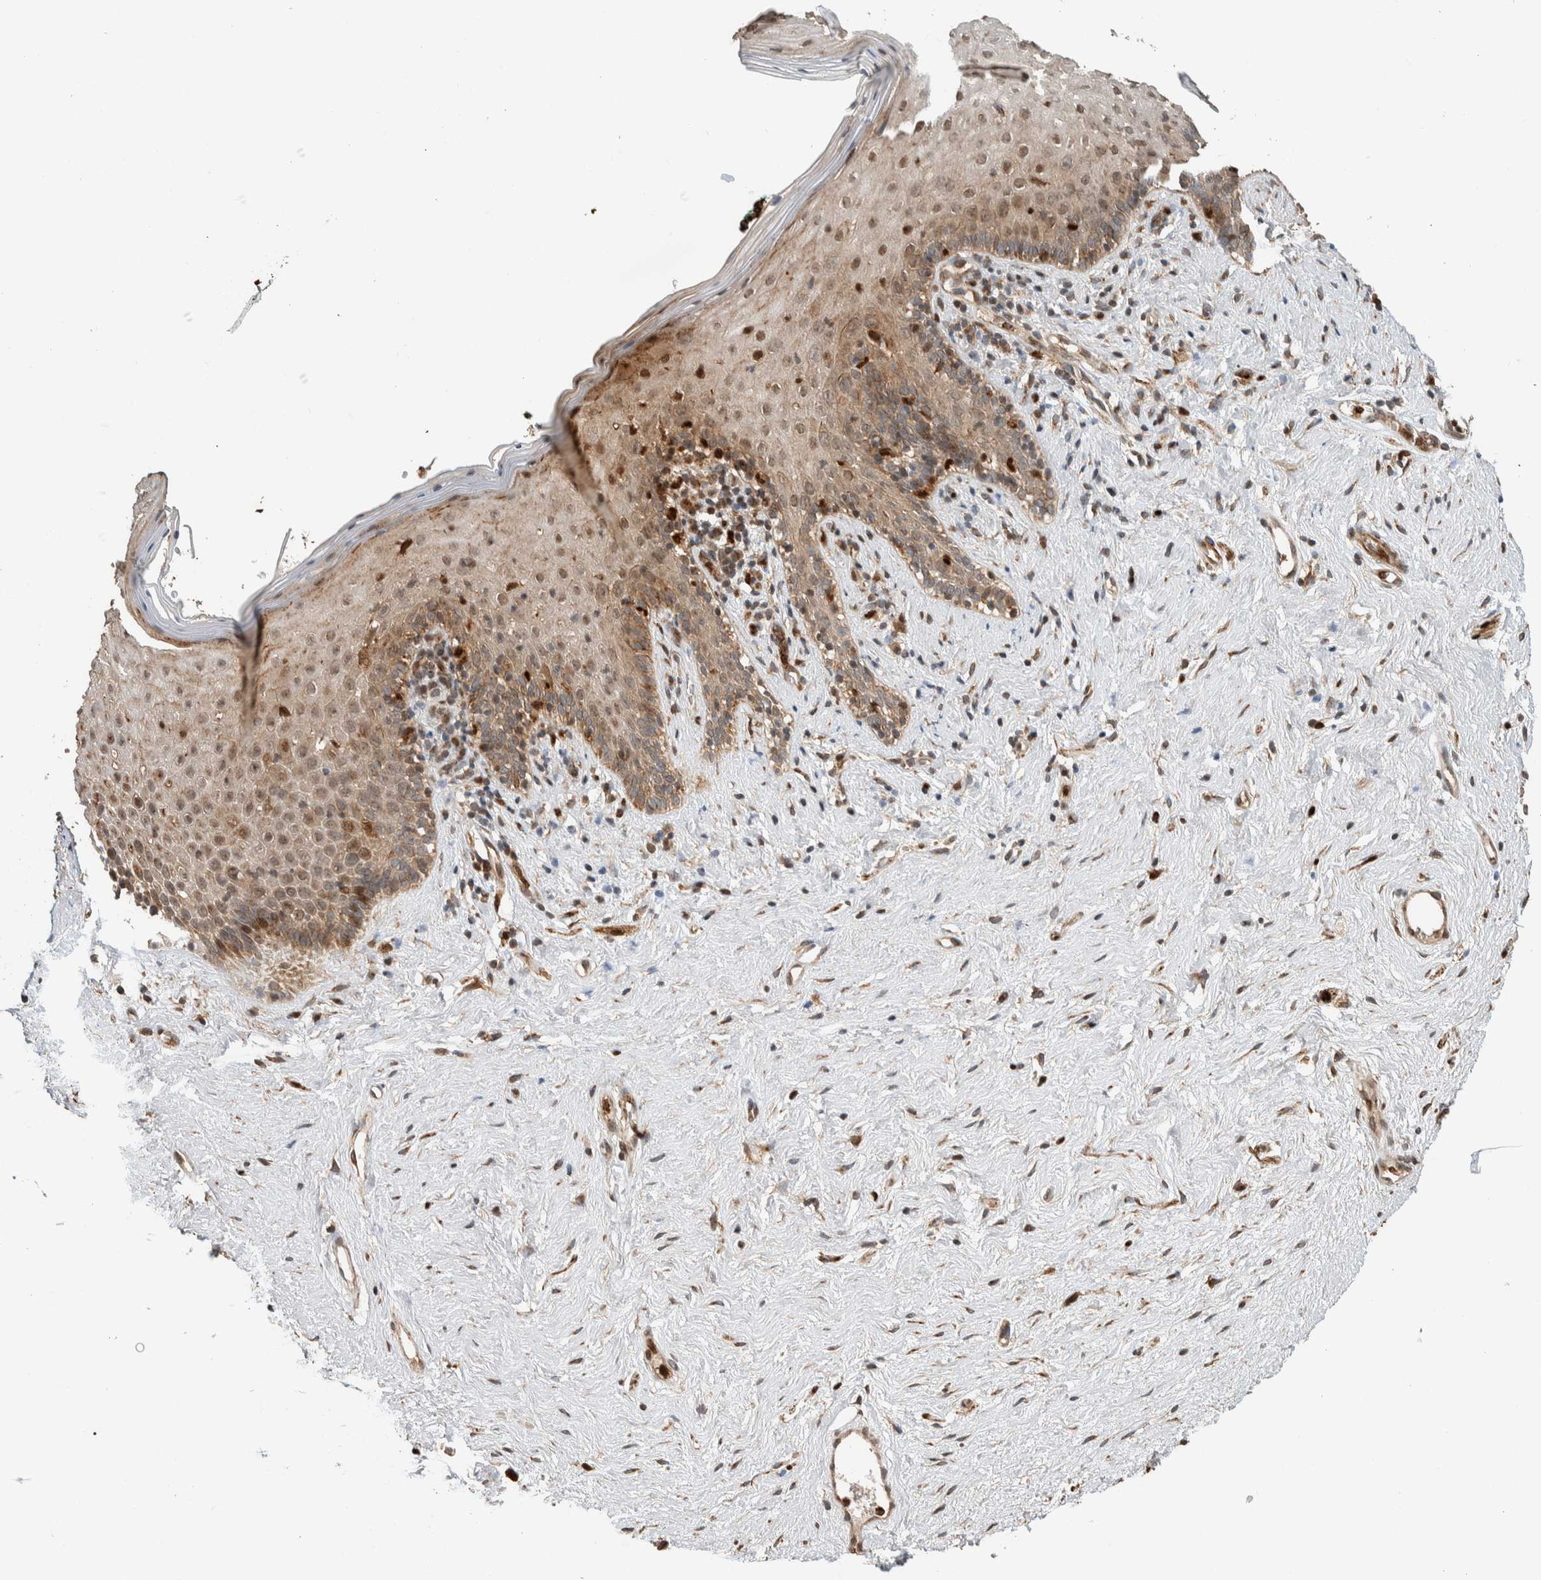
{"staining": {"intensity": "moderate", "quantity": "25%-75%", "location": "cytoplasmic/membranous,nuclear"}, "tissue": "vagina", "cell_type": "Squamous epithelial cells", "image_type": "normal", "snomed": [{"axis": "morphology", "description": "Normal tissue, NOS"}, {"axis": "topography", "description": "Vagina"}], "caption": "High-magnification brightfield microscopy of normal vagina stained with DAB (brown) and counterstained with hematoxylin (blue). squamous epithelial cells exhibit moderate cytoplasmic/membranous,nuclear positivity is identified in about25%-75% of cells.", "gene": "VPS53", "patient": {"sex": "female", "age": 44}}